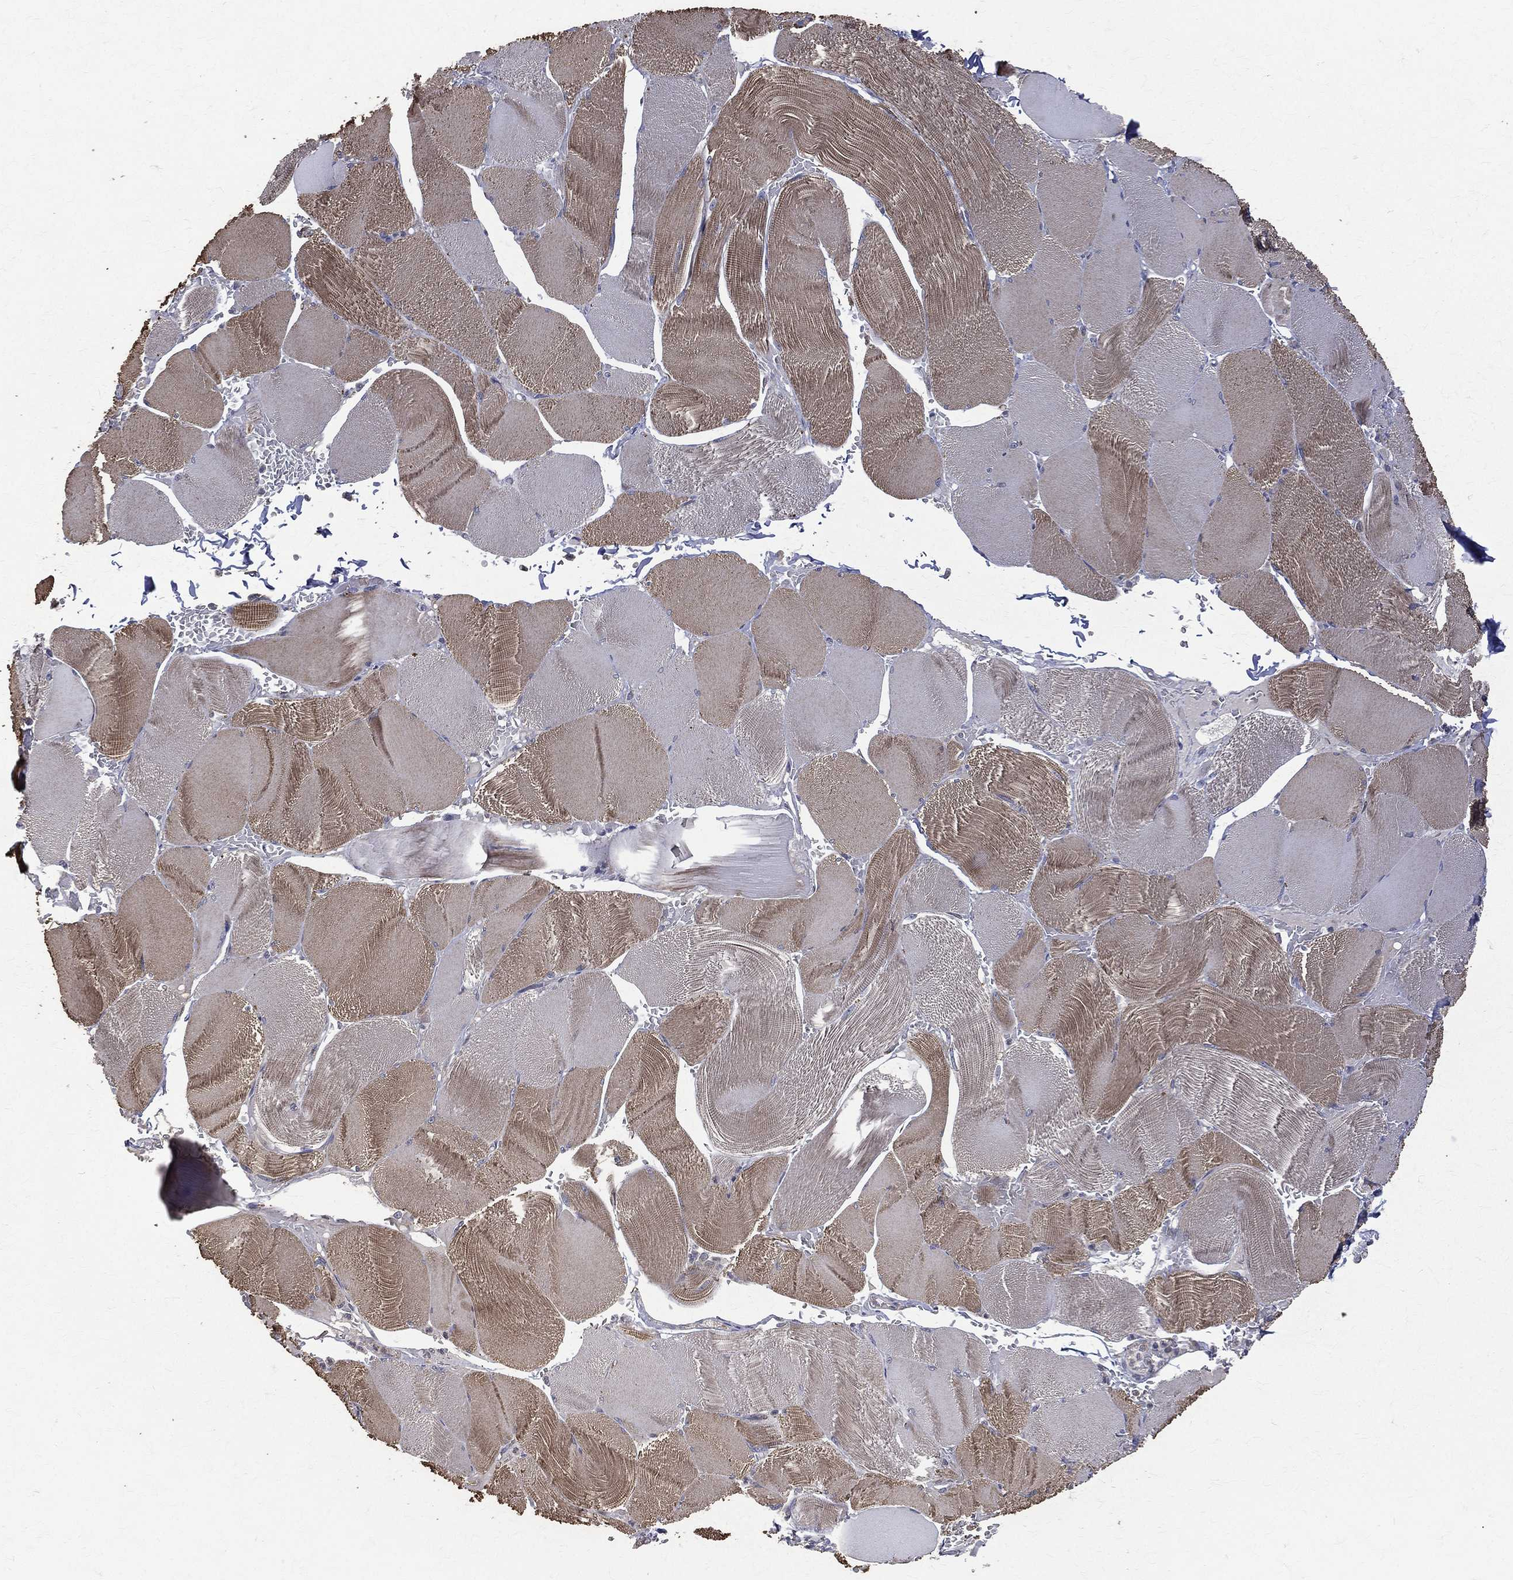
{"staining": {"intensity": "weak", "quantity": "25%-75%", "location": "cytoplasmic/membranous"}, "tissue": "skeletal muscle", "cell_type": "Myocytes", "image_type": "normal", "snomed": [{"axis": "morphology", "description": "Normal tissue, NOS"}, {"axis": "topography", "description": "Skeletal muscle"}], "caption": "IHC histopathology image of benign skeletal muscle: human skeletal muscle stained using IHC exhibits low levels of weak protein expression localized specifically in the cytoplasmic/membranous of myocytes, appearing as a cytoplasmic/membranous brown color.", "gene": "RPGR", "patient": {"sex": "male", "age": 56}}